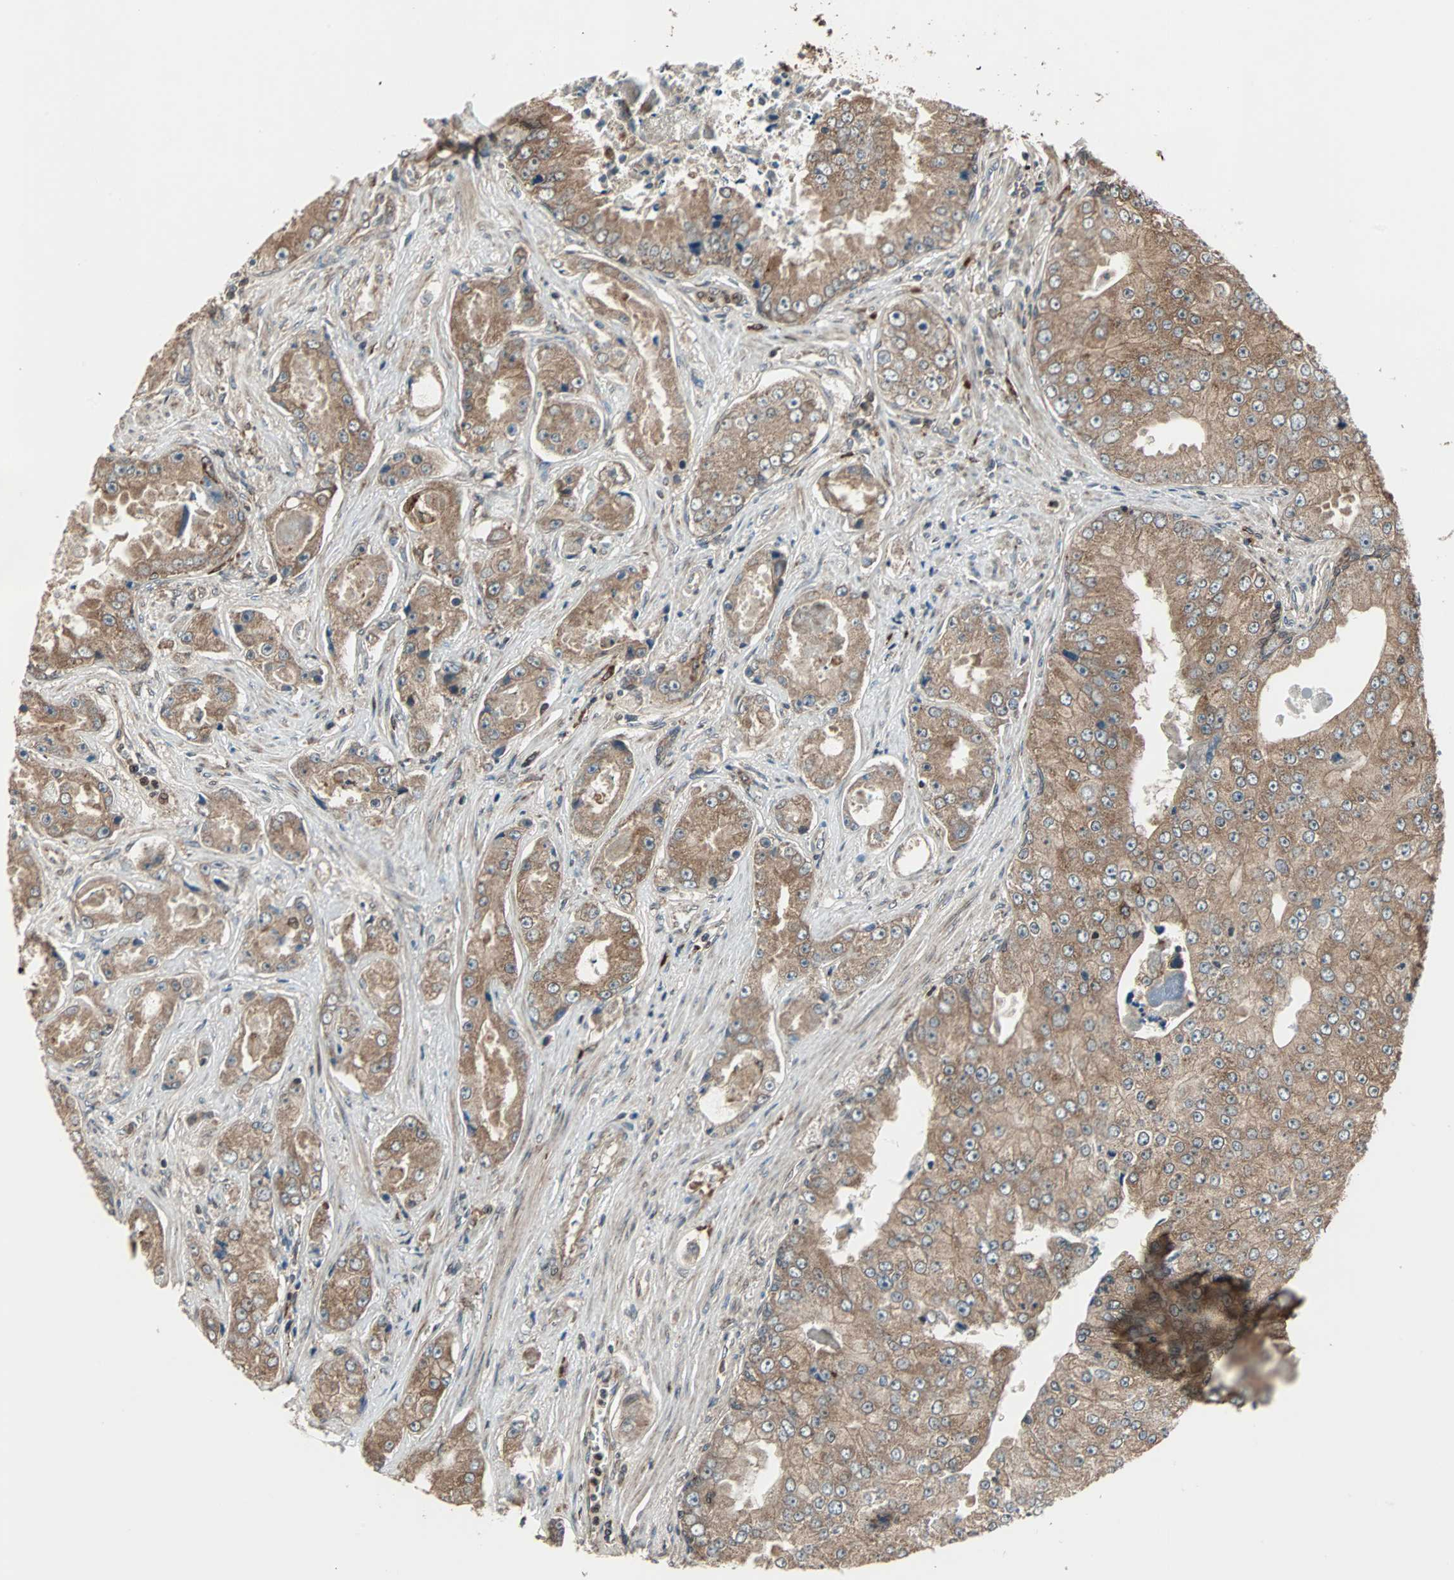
{"staining": {"intensity": "moderate", "quantity": ">75%", "location": "cytoplasmic/membranous"}, "tissue": "prostate cancer", "cell_type": "Tumor cells", "image_type": "cancer", "snomed": [{"axis": "morphology", "description": "Adenocarcinoma, High grade"}, {"axis": "topography", "description": "Prostate"}], "caption": "This is an image of IHC staining of prostate cancer, which shows moderate positivity in the cytoplasmic/membranous of tumor cells.", "gene": "RAB7A", "patient": {"sex": "male", "age": 73}}